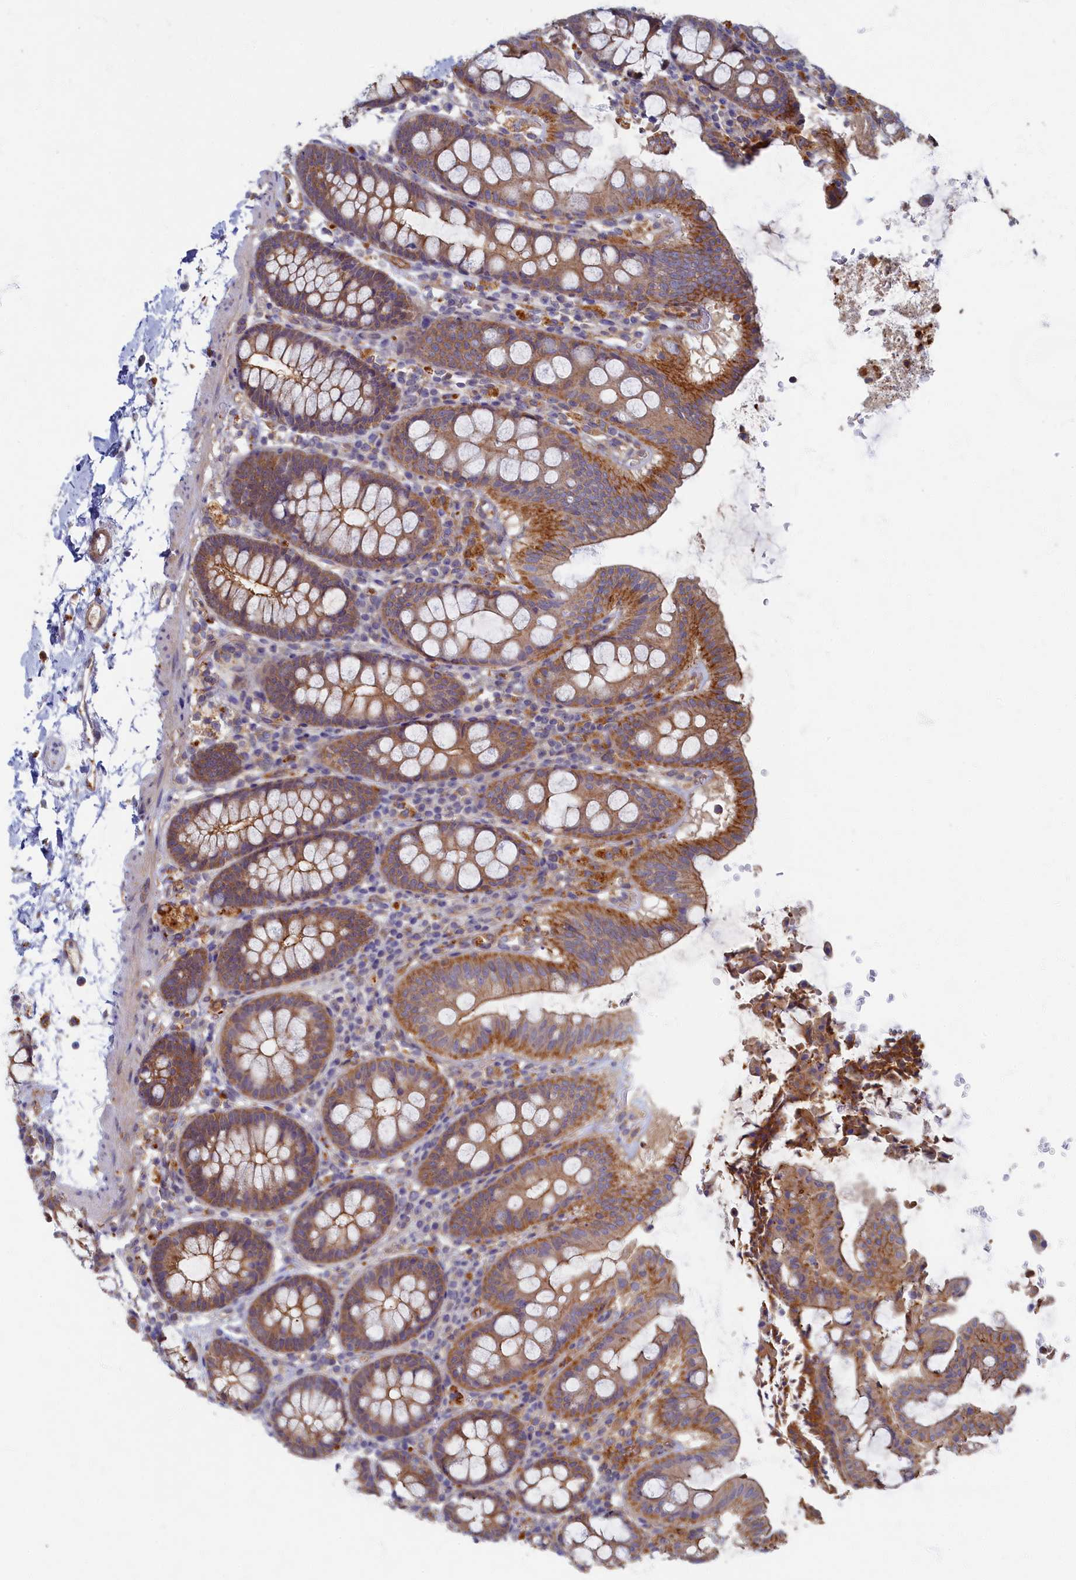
{"staining": {"intensity": "negative", "quantity": "none", "location": "none"}, "tissue": "colon", "cell_type": "Endothelial cells", "image_type": "normal", "snomed": [{"axis": "morphology", "description": "Normal tissue, NOS"}, {"axis": "topography", "description": "Colon"}], "caption": "This is an immunohistochemistry histopathology image of unremarkable colon. There is no staining in endothelial cells.", "gene": "PSMG2", "patient": {"sex": "male", "age": 75}}